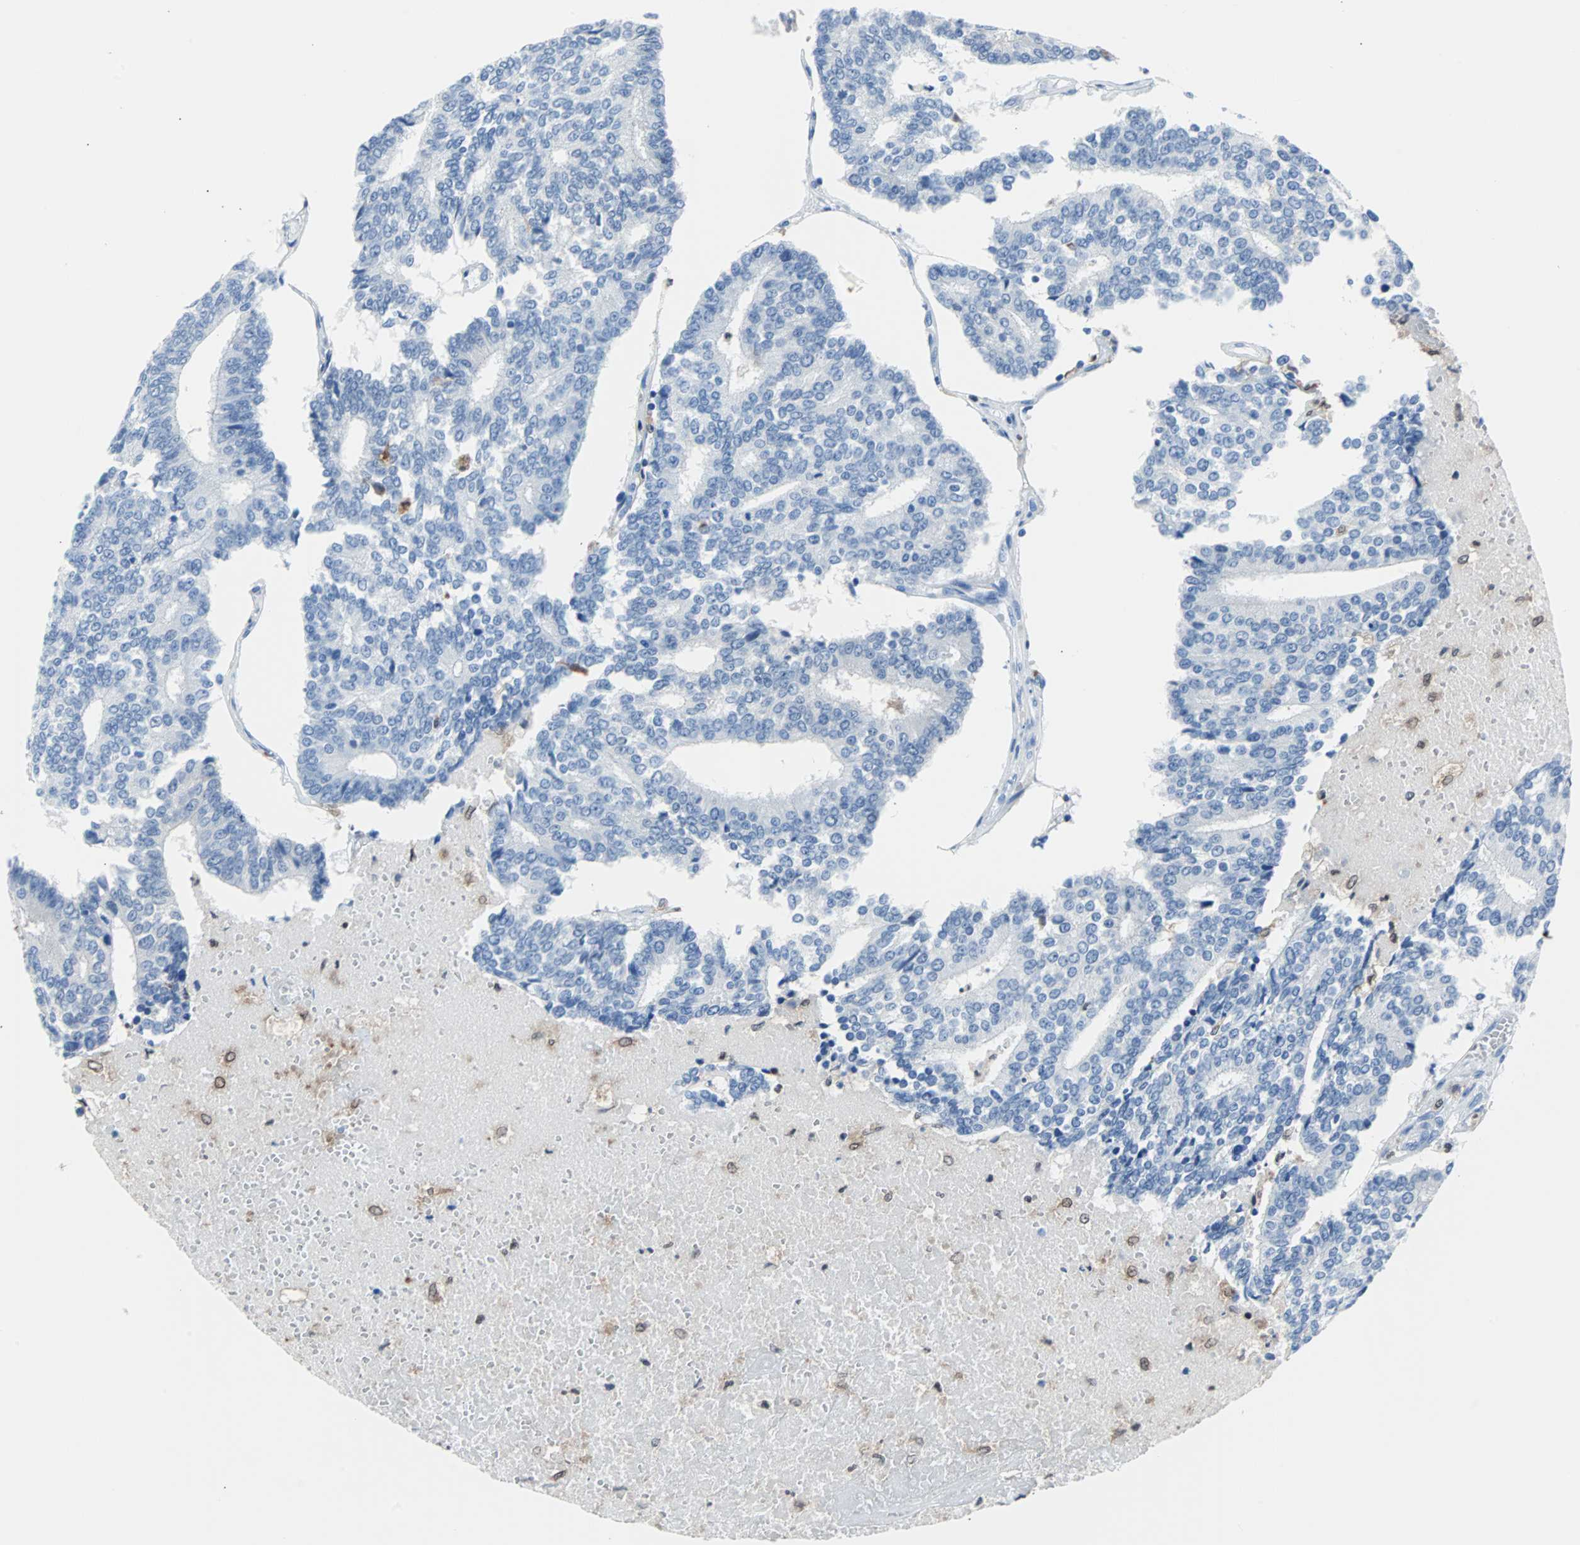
{"staining": {"intensity": "negative", "quantity": "none", "location": "none"}, "tissue": "prostate cancer", "cell_type": "Tumor cells", "image_type": "cancer", "snomed": [{"axis": "morphology", "description": "Adenocarcinoma, High grade"}, {"axis": "topography", "description": "Prostate"}], "caption": "Human prostate cancer (adenocarcinoma (high-grade)) stained for a protein using IHC demonstrates no expression in tumor cells.", "gene": "SYK", "patient": {"sex": "male", "age": 55}}